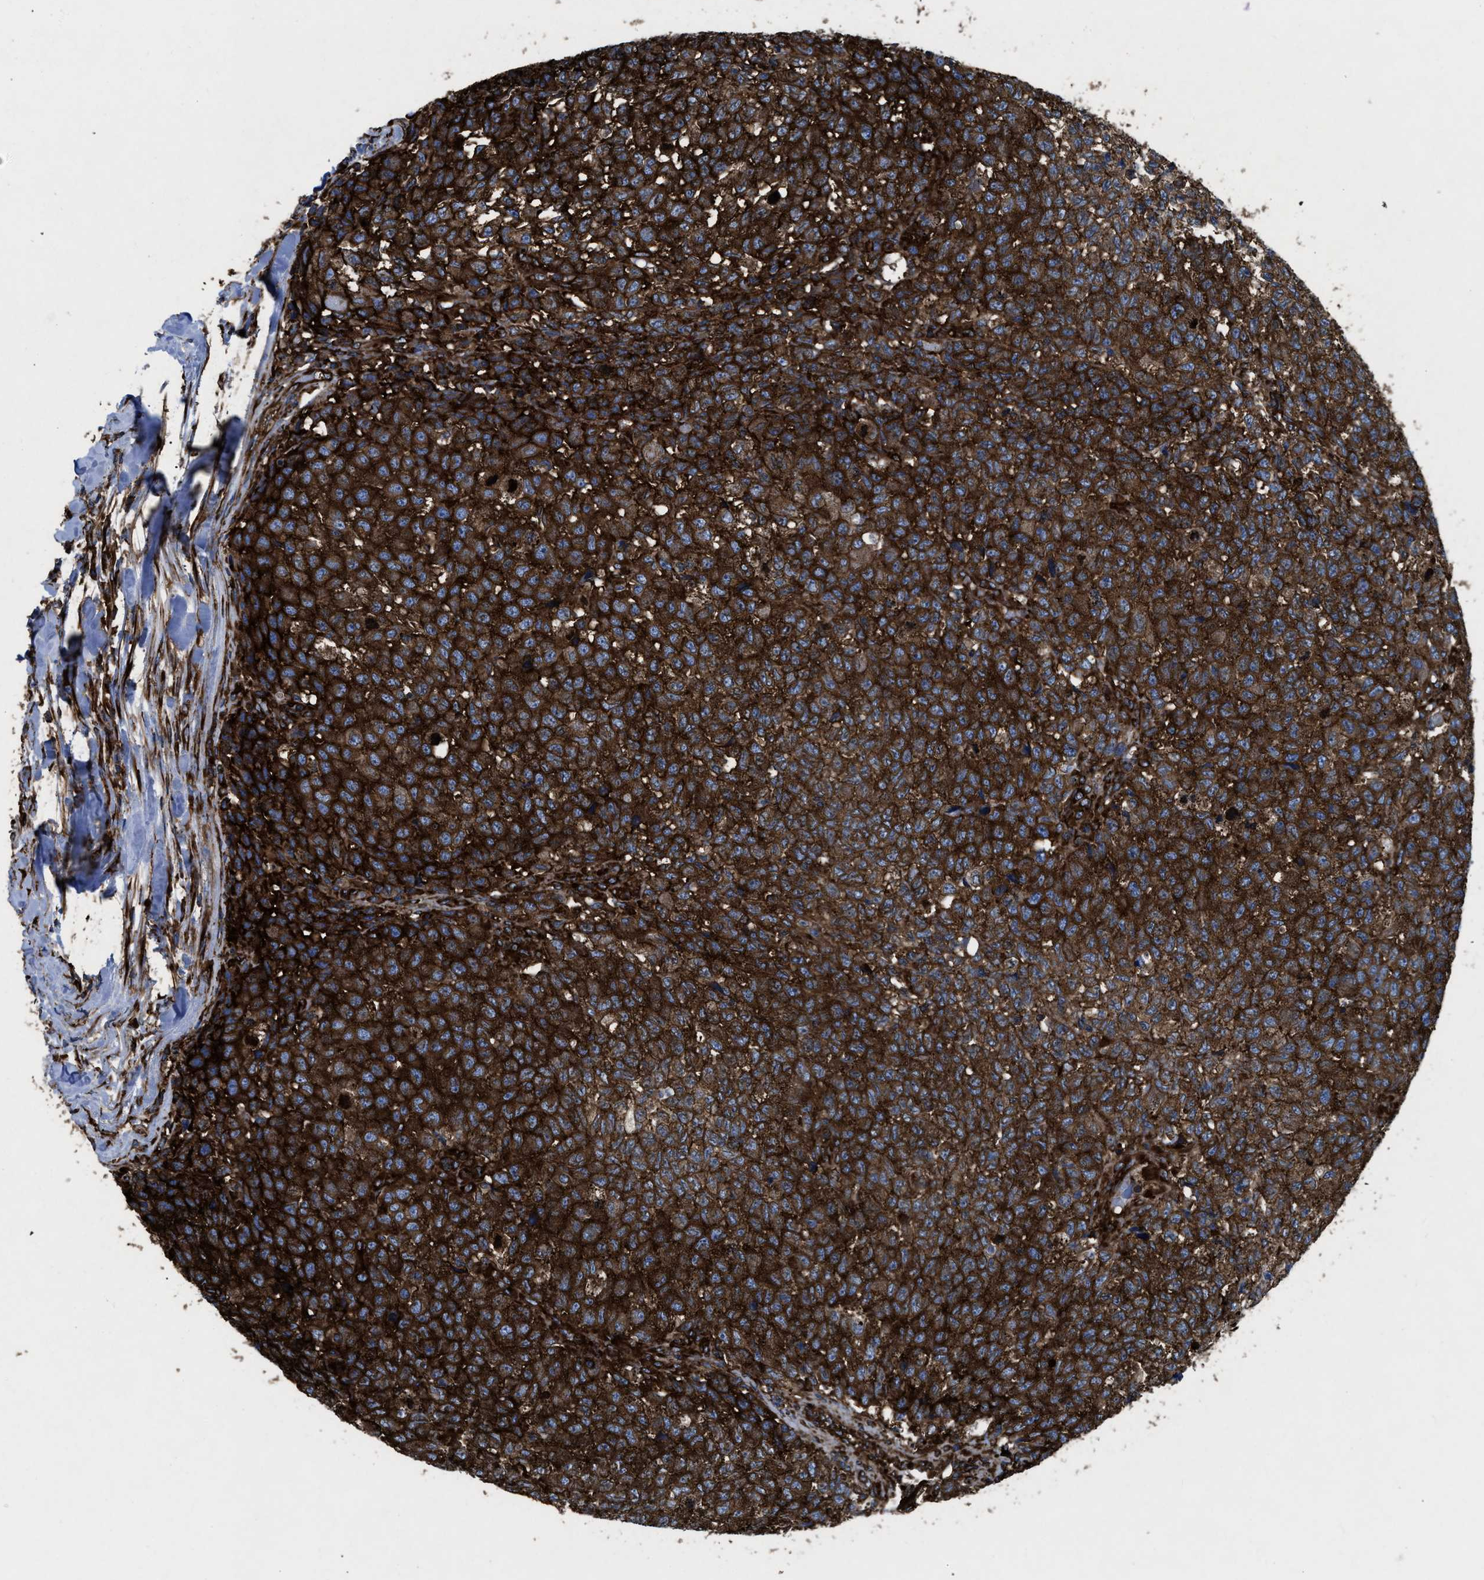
{"staining": {"intensity": "strong", "quantity": ">75%", "location": "cytoplasmic/membranous"}, "tissue": "testis cancer", "cell_type": "Tumor cells", "image_type": "cancer", "snomed": [{"axis": "morphology", "description": "Seminoma, NOS"}, {"axis": "topography", "description": "Testis"}], "caption": "An image of human testis seminoma stained for a protein exhibits strong cytoplasmic/membranous brown staining in tumor cells. The staining was performed using DAB (3,3'-diaminobenzidine) to visualize the protein expression in brown, while the nuclei were stained in blue with hematoxylin (Magnification: 20x).", "gene": "CAPRIN1", "patient": {"sex": "male", "age": 59}}